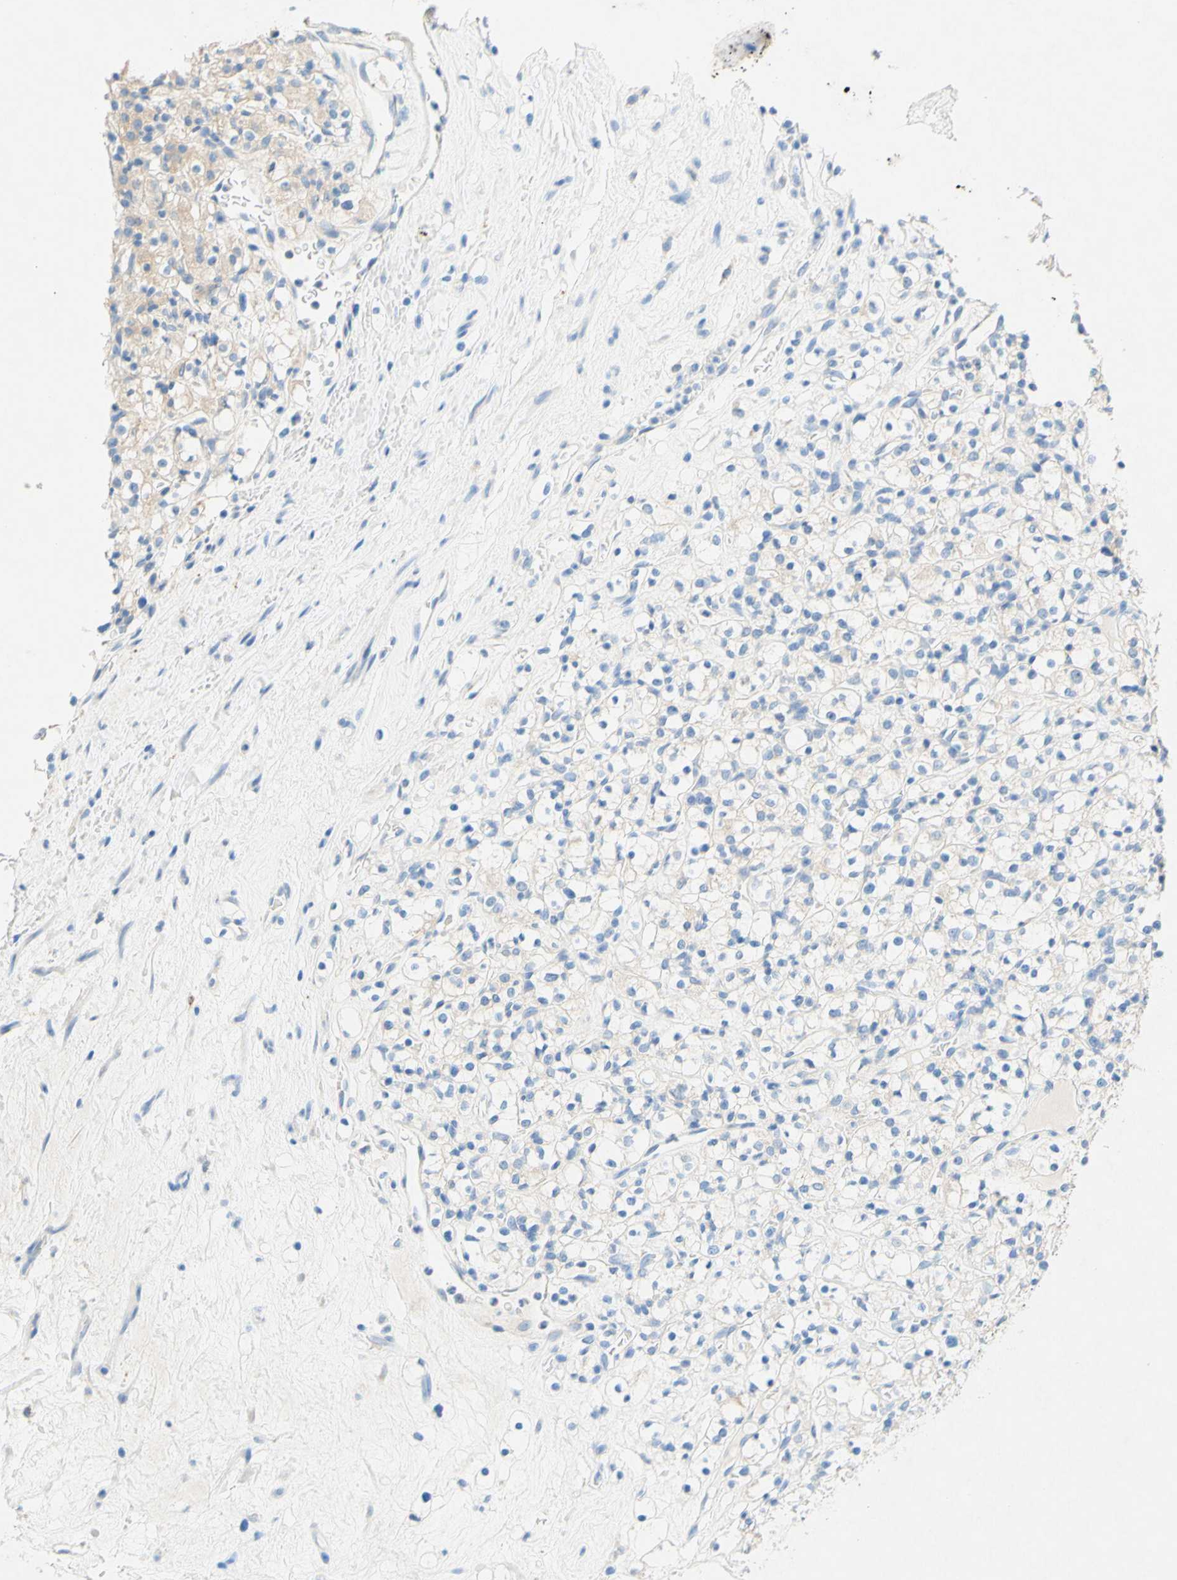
{"staining": {"intensity": "negative", "quantity": "none", "location": "none"}, "tissue": "renal cancer", "cell_type": "Tumor cells", "image_type": "cancer", "snomed": [{"axis": "morphology", "description": "Normal tissue, NOS"}, {"axis": "morphology", "description": "Adenocarcinoma, NOS"}, {"axis": "topography", "description": "Kidney"}], "caption": "A high-resolution micrograph shows IHC staining of renal cancer (adenocarcinoma), which reveals no significant positivity in tumor cells. Brightfield microscopy of immunohistochemistry (IHC) stained with DAB (brown) and hematoxylin (blue), captured at high magnification.", "gene": "SLC46A1", "patient": {"sex": "female", "age": 72}}